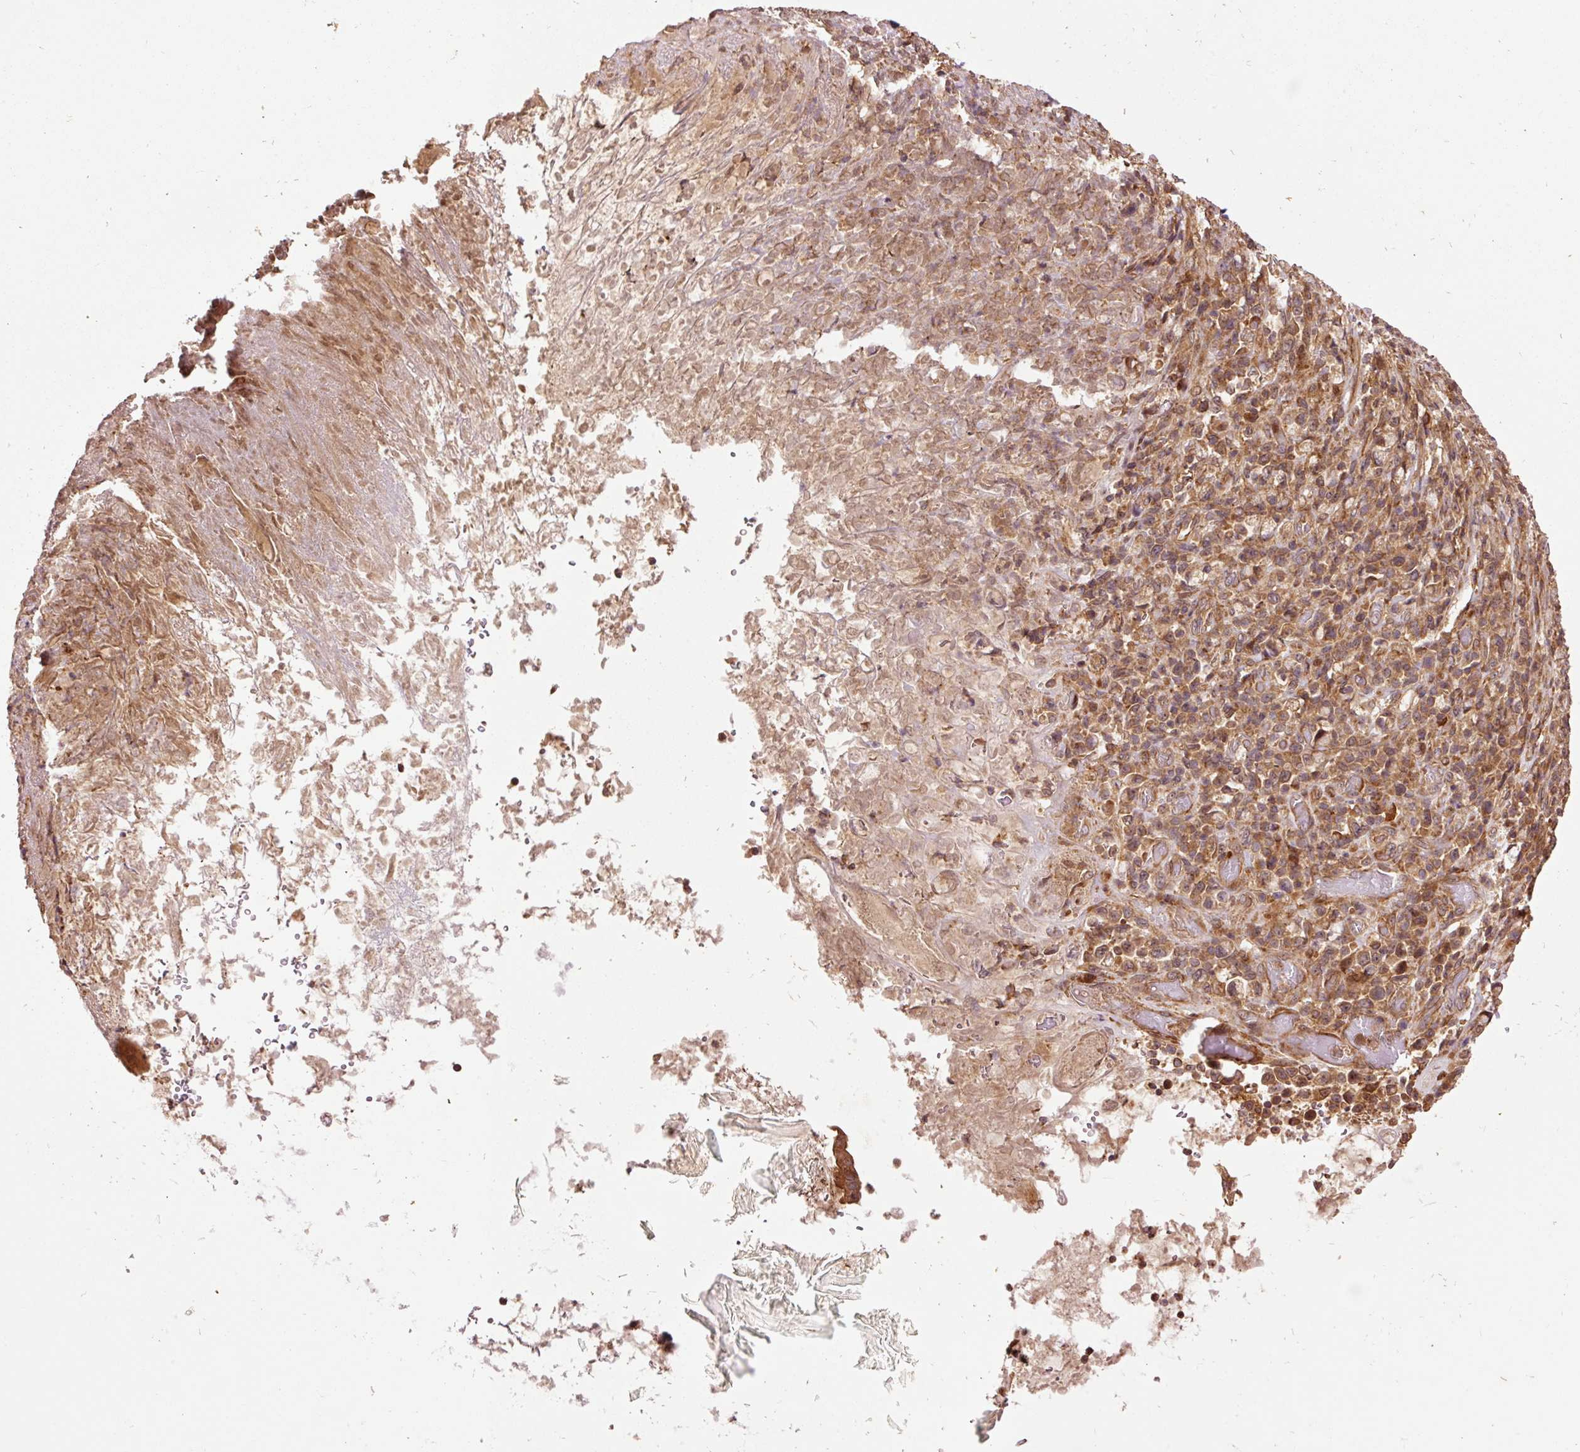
{"staining": {"intensity": "moderate", "quantity": ">75%", "location": "cytoplasmic/membranous"}, "tissue": "stomach cancer", "cell_type": "Tumor cells", "image_type": "cancer", "snomed": [{"axis": "morphology", "description": "Normal tissue, NOS"}, {"axis": "morphology", "description": "Adenocarcinoma, NOS"}, {"axis": "topography", "description": "Stomach"}], "caption": "A brown stain highlights moderate cytoplasmic/membranous positivity of a protein in adenocarcinoma (stomach) tumor cells.", "gene": "OXER1", "patient": {"sex": "female", "age": 79}}